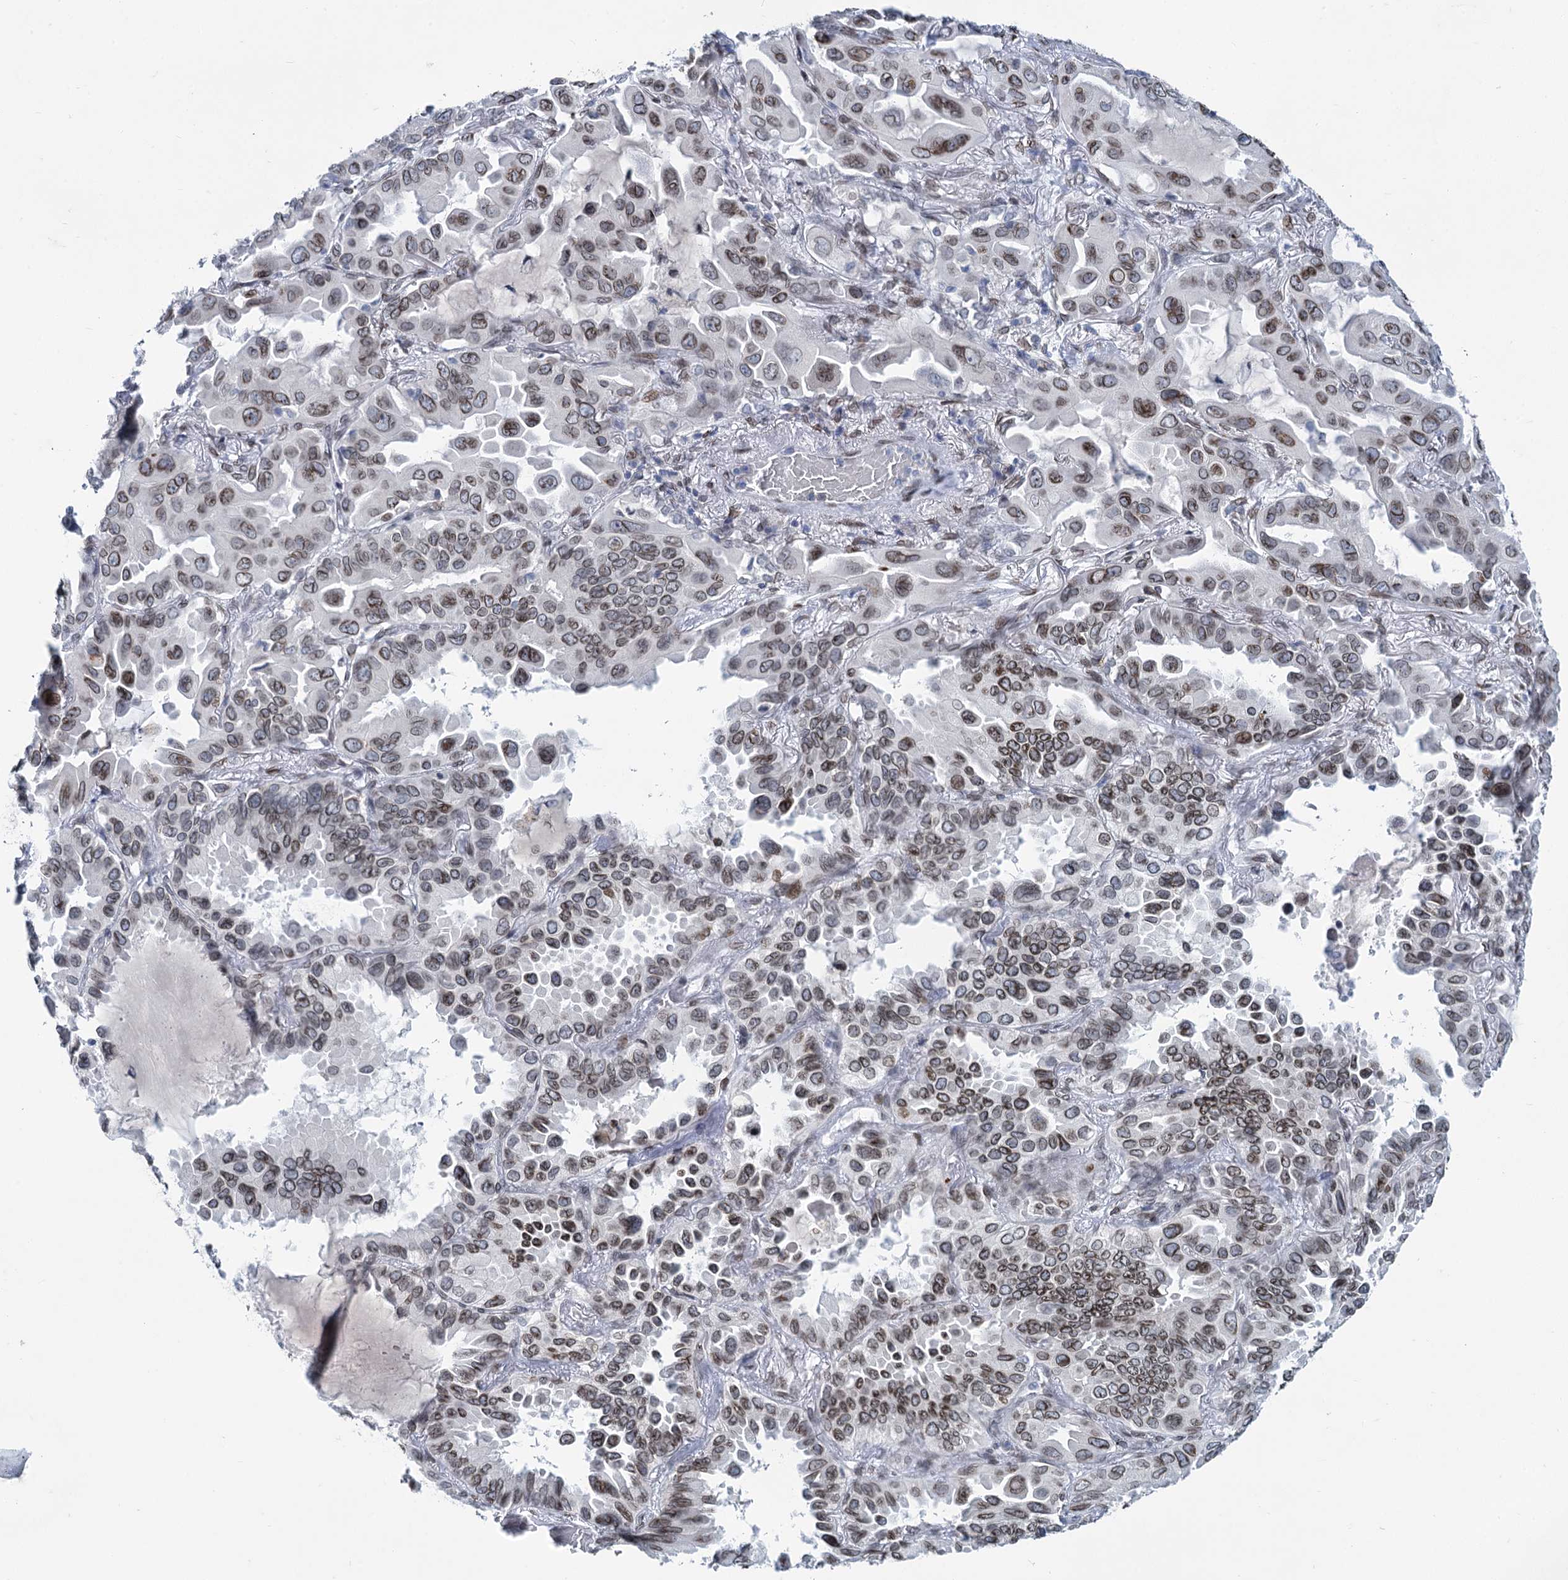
{"staining": {"intensity": "moderate", "quantity": "25%-75%", "location": "nuclear"}, "tissue": "lung cancer", "cell_type": "Tumor cells", "image_type": "cancer", "snomed": [{"axis": "morphology", "description": "Adenocarcinoma, NOS"}, {"axis": "topography", "description": "Lung"}], "caption": "A brown stain shows moderate nuclear expression of a protein in lung cancer tumor cells.", "gene": "PRSS35", "patient": {"sex": "male", "age": 64}}